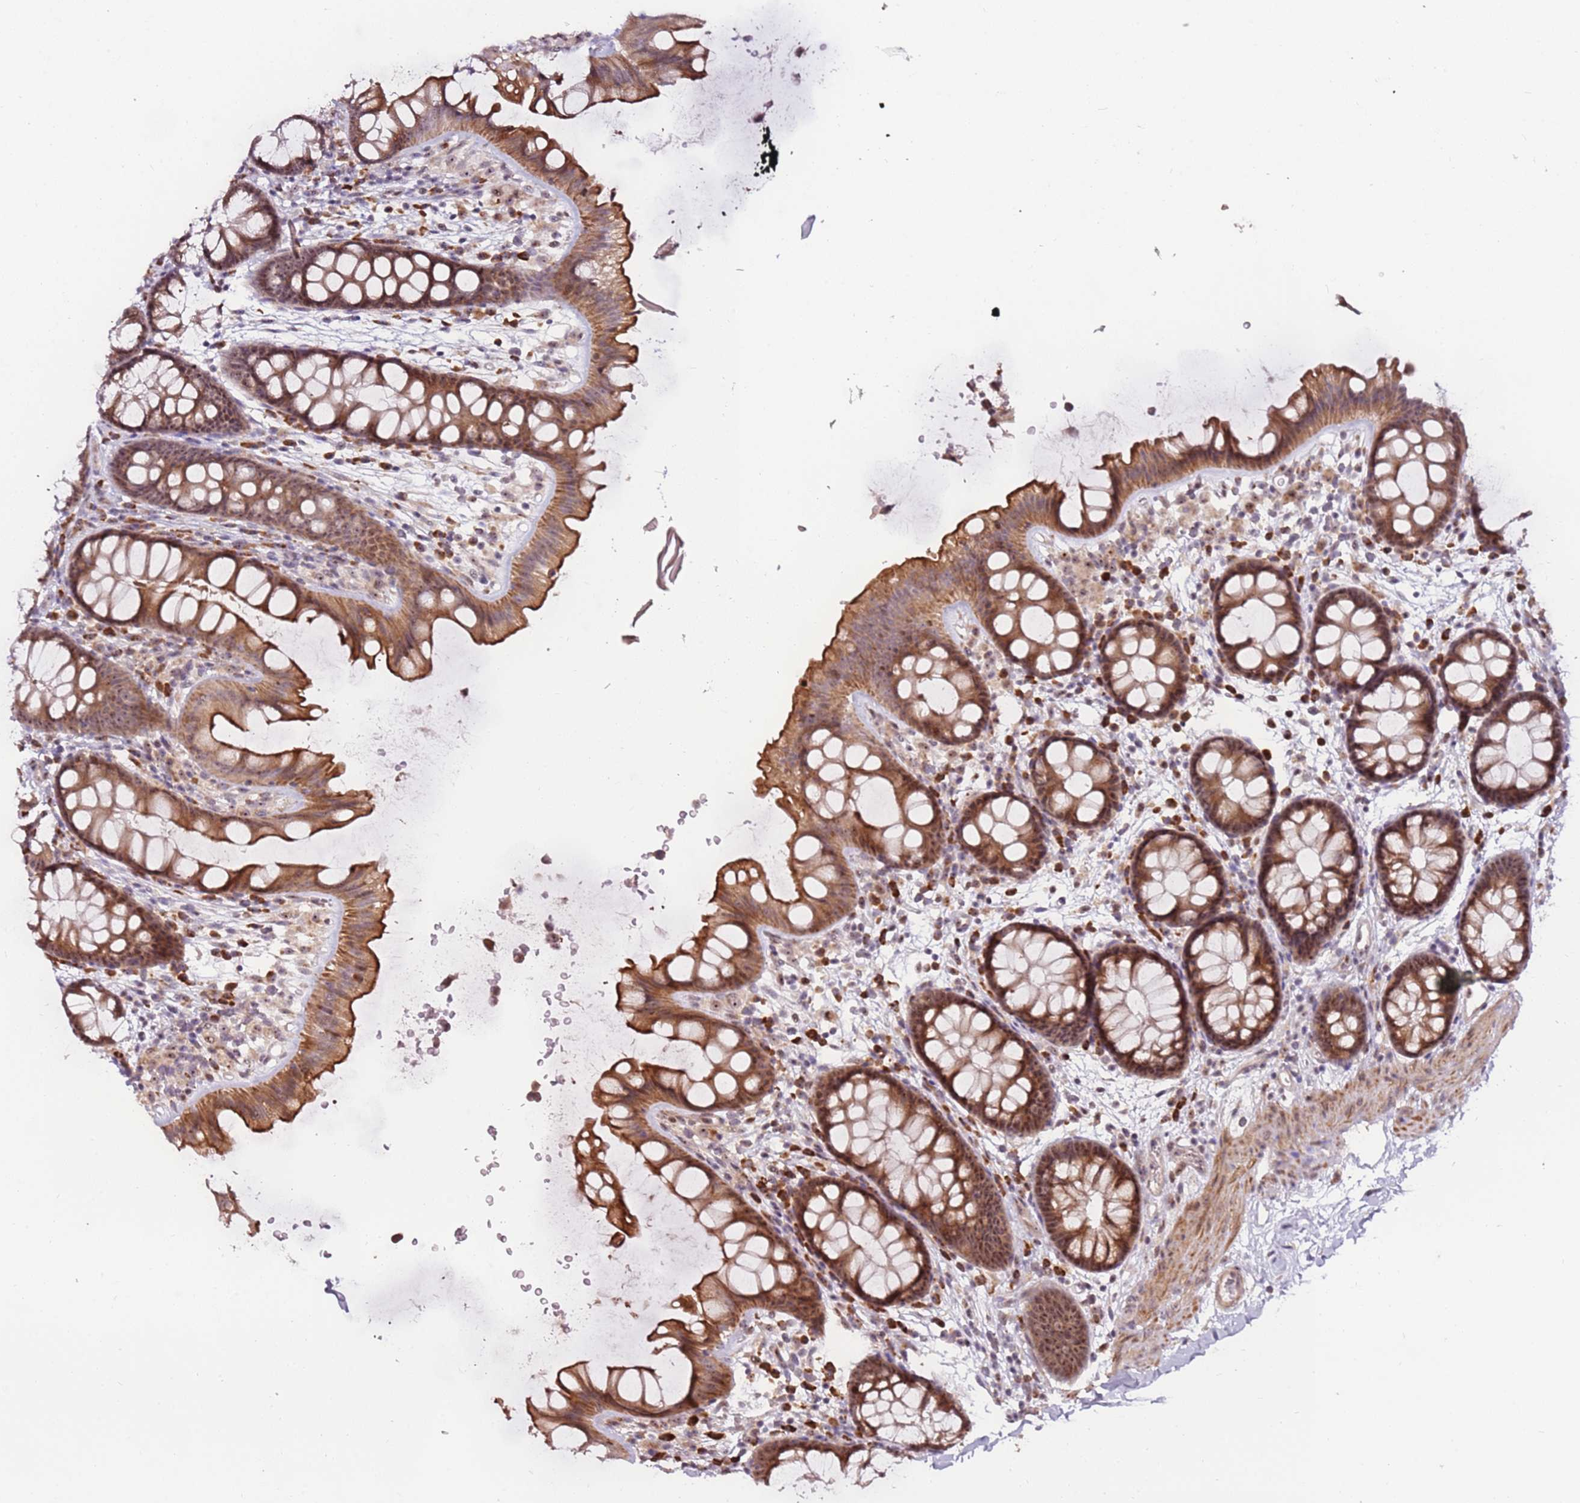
{"staining": {"intensity": "weak", "quantity": ">75%", "location": "cytoplasmic/membranous"}, "tissue": "colon", "cell_type": "Endothelial cells", "image_type": "normal", "snomed": [{"axis": "morphology", "description": "Normal tissue, NOS"}, {"axis": "topography", "description": "Colon"}], "caption": "IHC of normal colon displays low levels of weak cytoplasmic/membranous positivity in about >75% of endothelial cells.", "gene": "UCMA", "patient": {"sex": "female", "age": 62}}